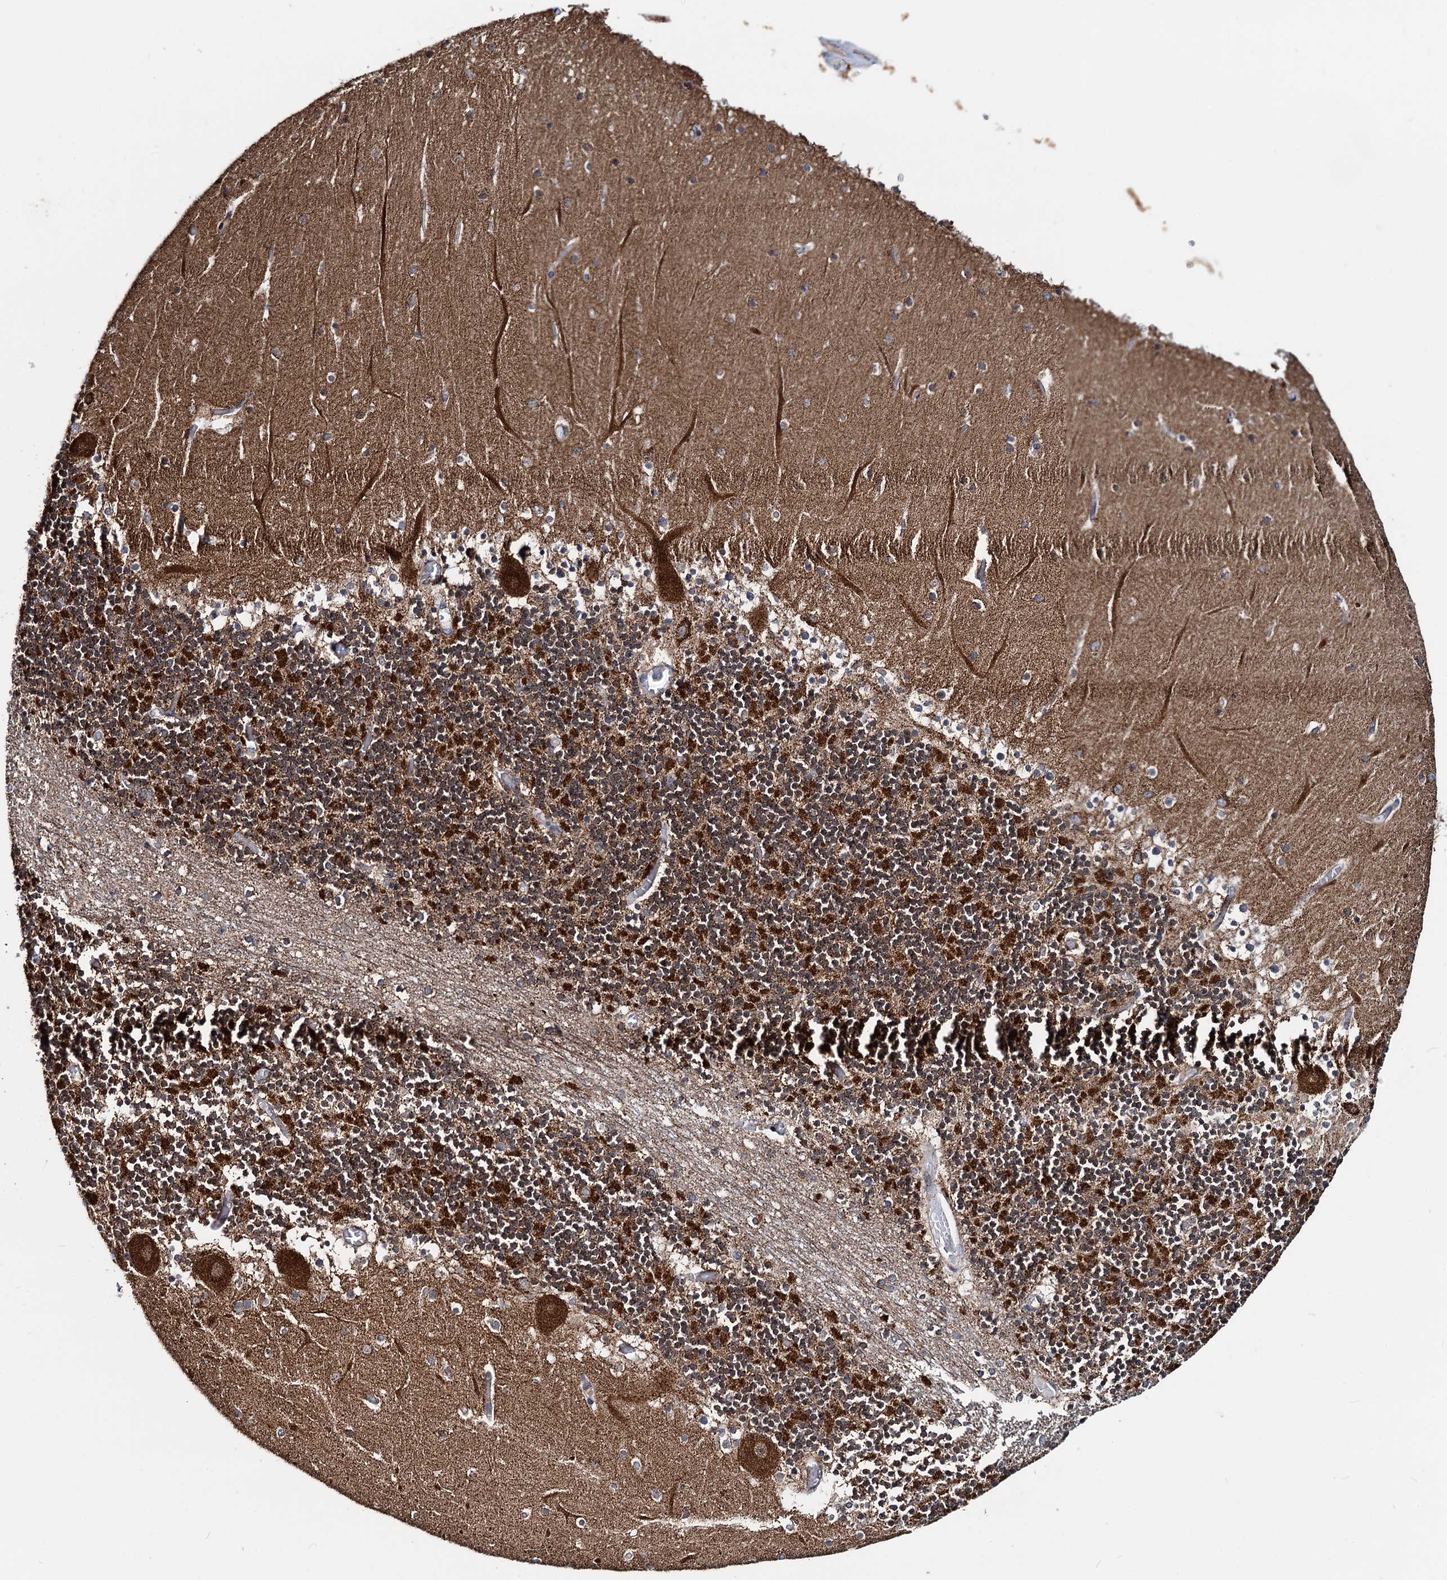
{"staining": {"intensity": "strong", "quantity": ">75%", "location": "cytoplasmic/membranous"}, "tissue": "cerebellum", "cell_type": "Cells in granular layer", "image_type": "normal", "snomed": [{"axis": "morphology", "description": "Normal tissue, NOS"}, {"axis": "topography", "description": "Cerebellum"}], "caption": "This photomicrograph shows immunohistochemistry staining of unremarkable cerebellum, with high strong cytoplasmic/membranous staining in approximately >75% of cells in granular layer.", "gene": "CEP76", "patient": {"sex": "female", "age": 28}}